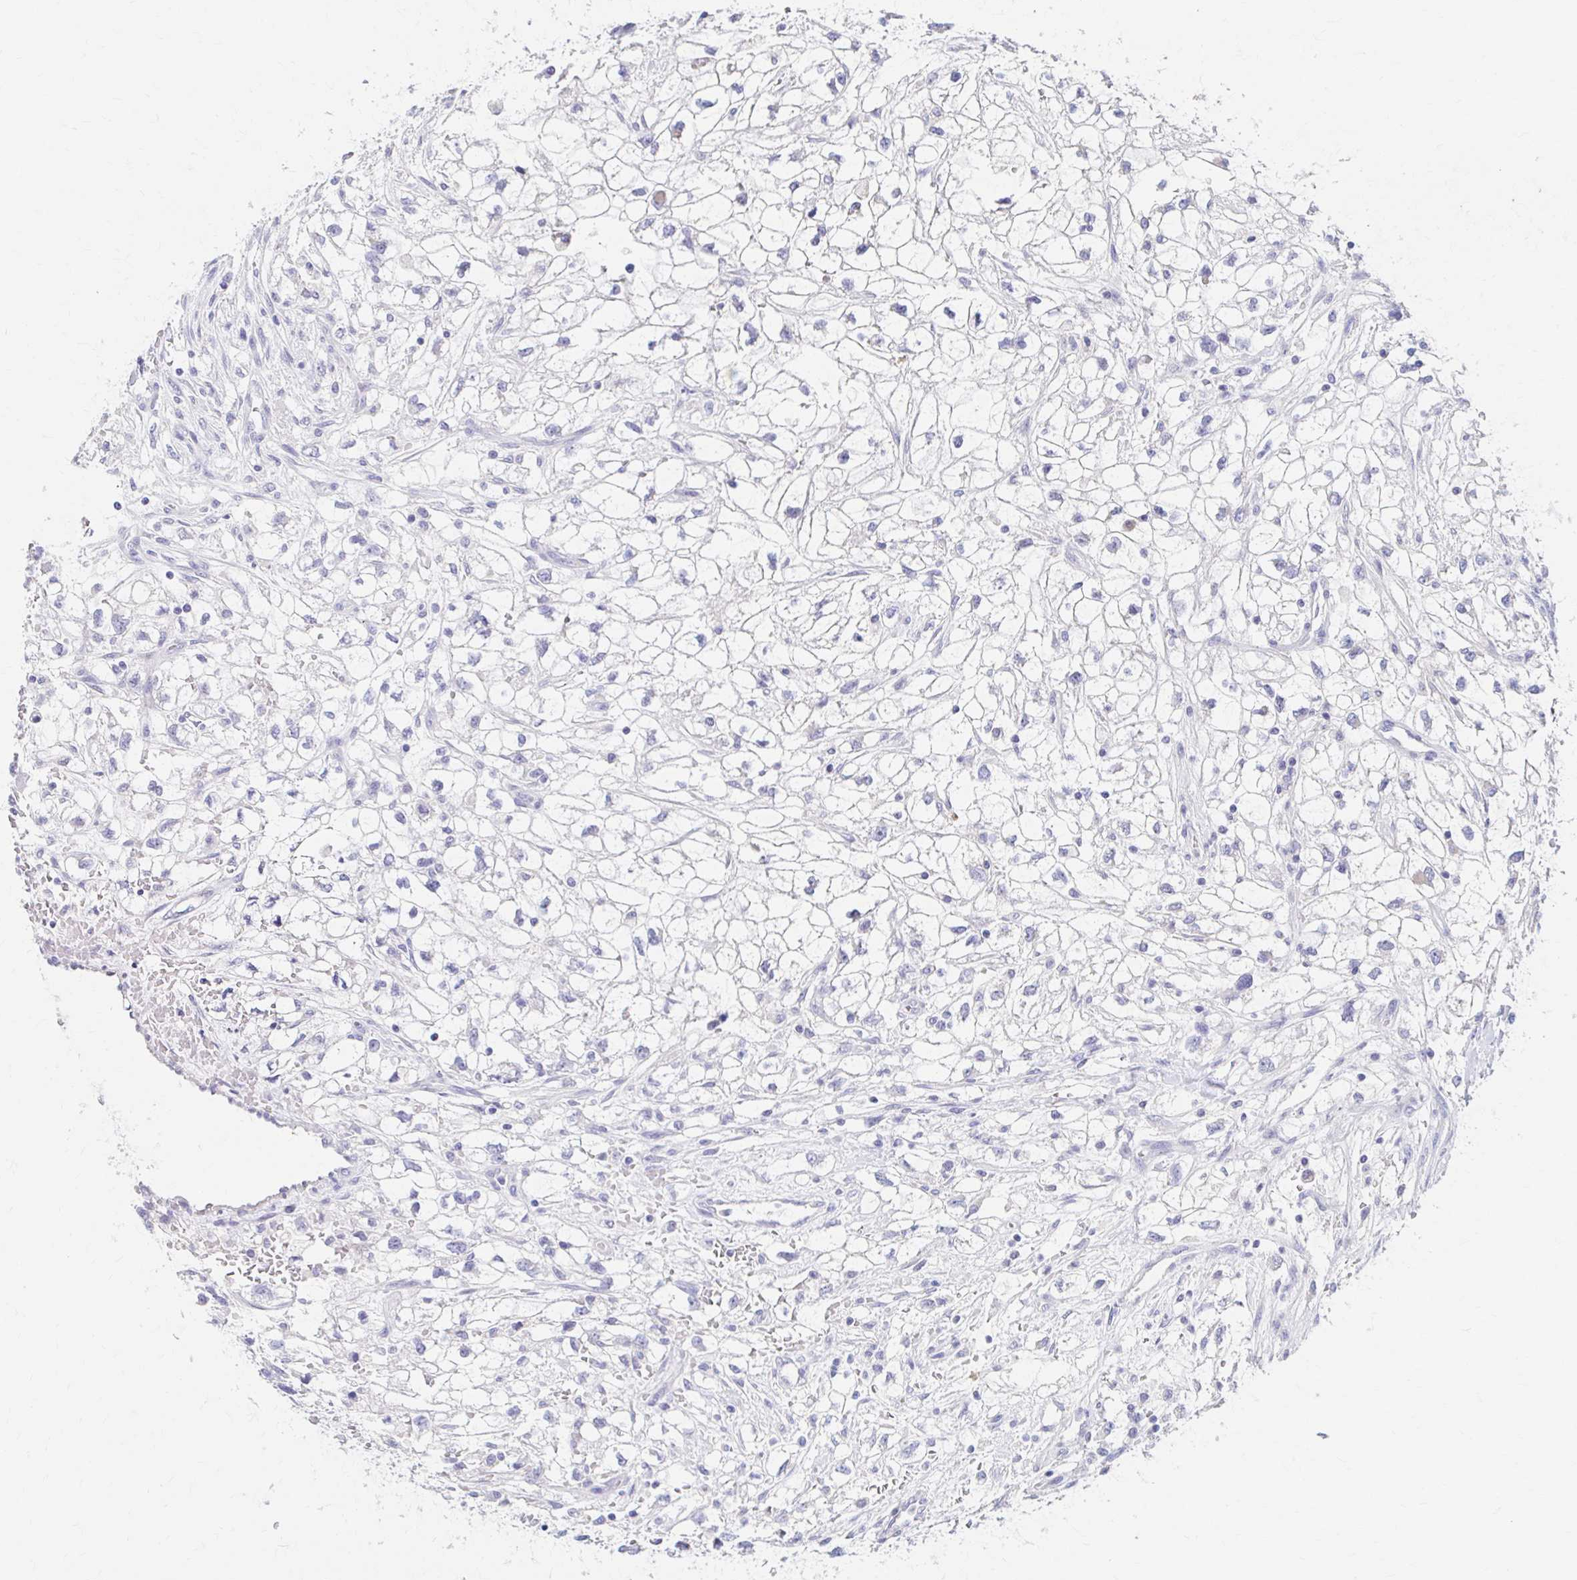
{"staining": {"intensity": "negative", "quantity": "none", "location": "none"}, "tissue": "renal cancer", "cell_type": "Tumor cells", "image_type": "cancer", "snomed": [{"axis": "morphology", "description": "Adenocarcinoma, NOS"}, {"axis": "topography", "description": "Kidney"}], "caption": "Immunohistochemistry (IHC) image of renal cancer (adenocarcinoma) stained for a protein (brown), which displays no staining in tumor cells. (DAB IHC visualized using brightfield microscopy, high magnification).", "gene": "AZGP1", "patient": {"sex": "male", "age": 59}}